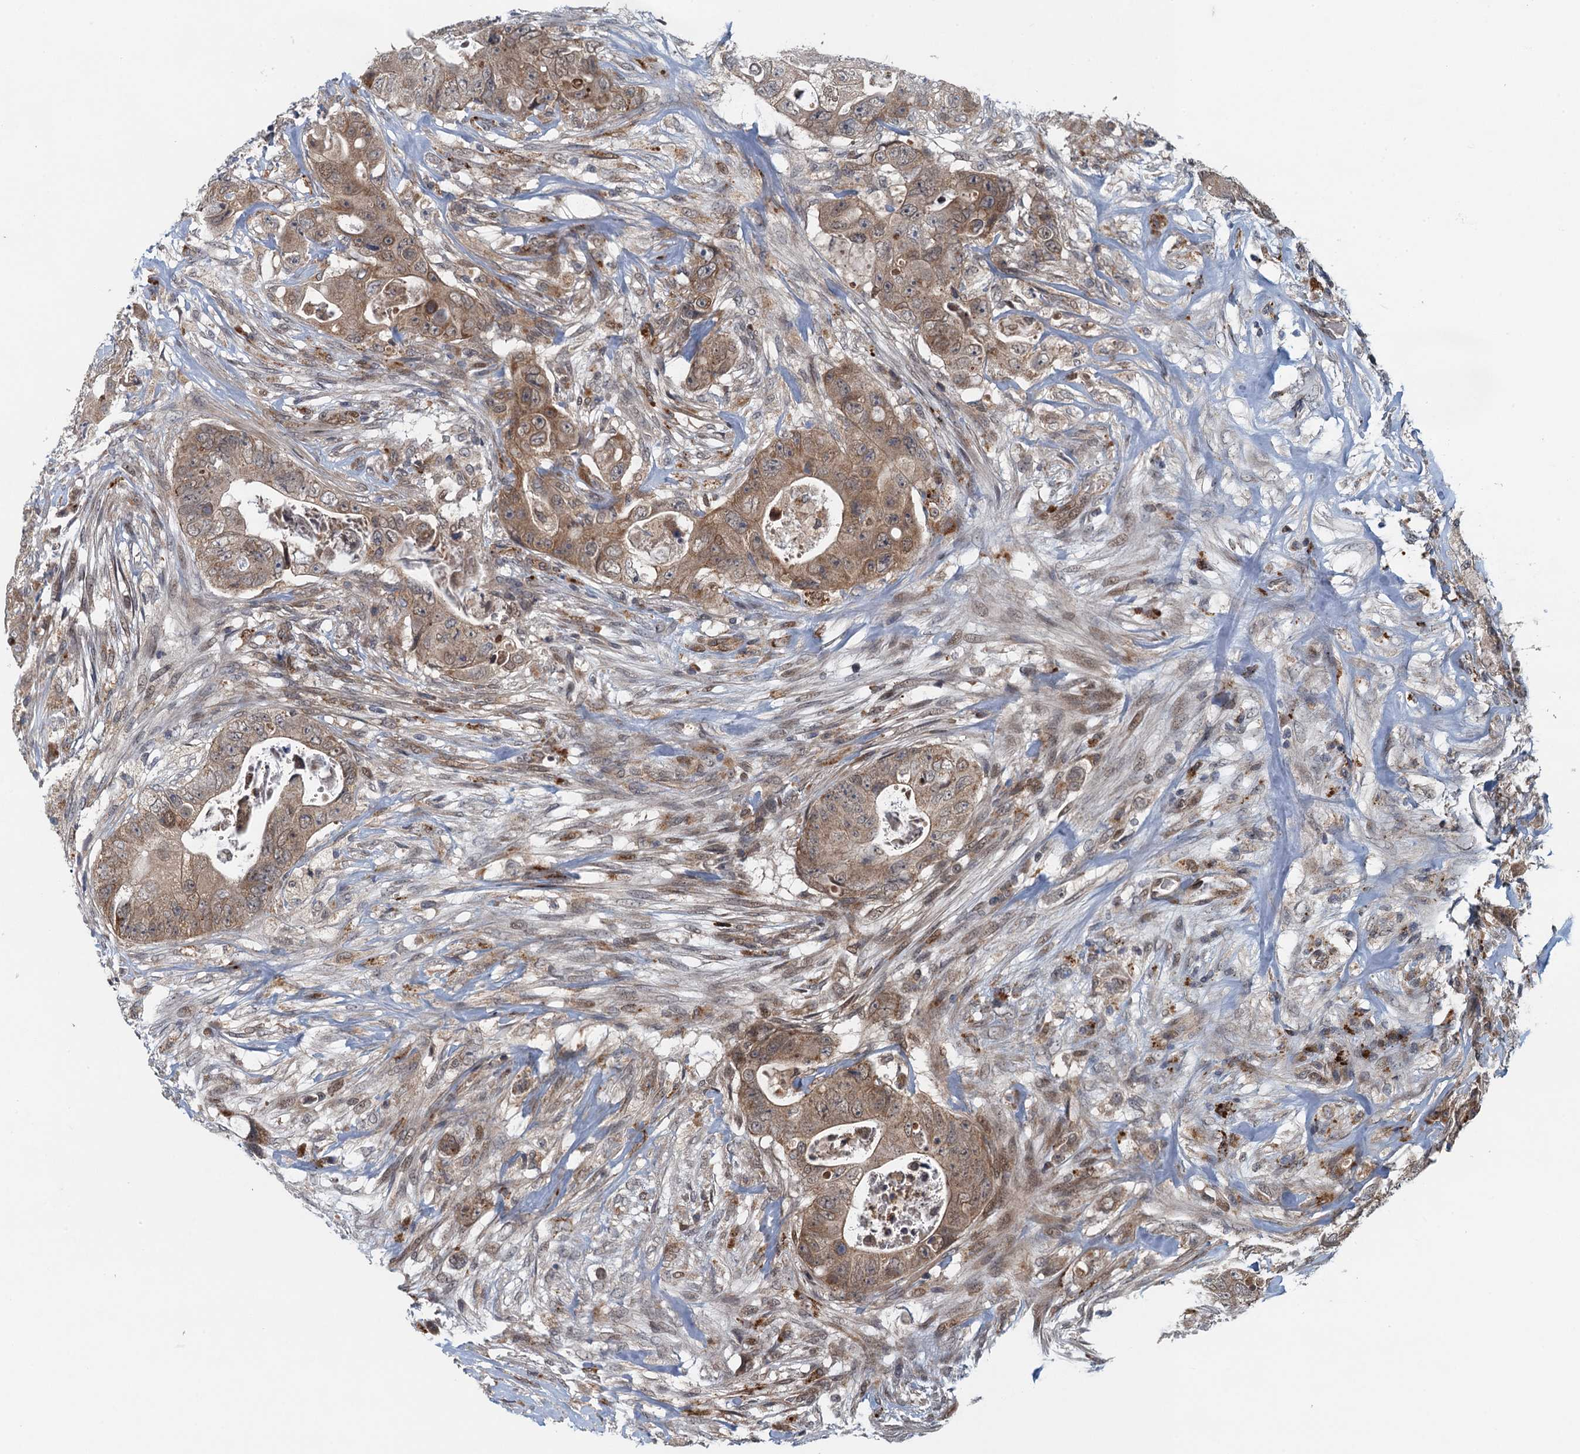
{"staining": {"intensity": "moderate", "quantity": ">75%", "location": "cytoplasmic/membranous,nuclear"}, "tissue": "colorectal cancer", "cell_type": "Tumor cells", "image_type": "cancer", "snomed": [{"axis": "morphology", "description": "Adenocarcinoma, NOS"}, {"axis": "topography", "description": "Colon"}], "caption": "There is medium levels of moderate cytoplasmic/membranous and nuclear positivity in tumor cells of adenocarcinoma (colorectal), as demonstrated by immunohistochemical staining (brown color).", "gene": "NLRP10", "patient": {"sex": "female", "age": 46}}